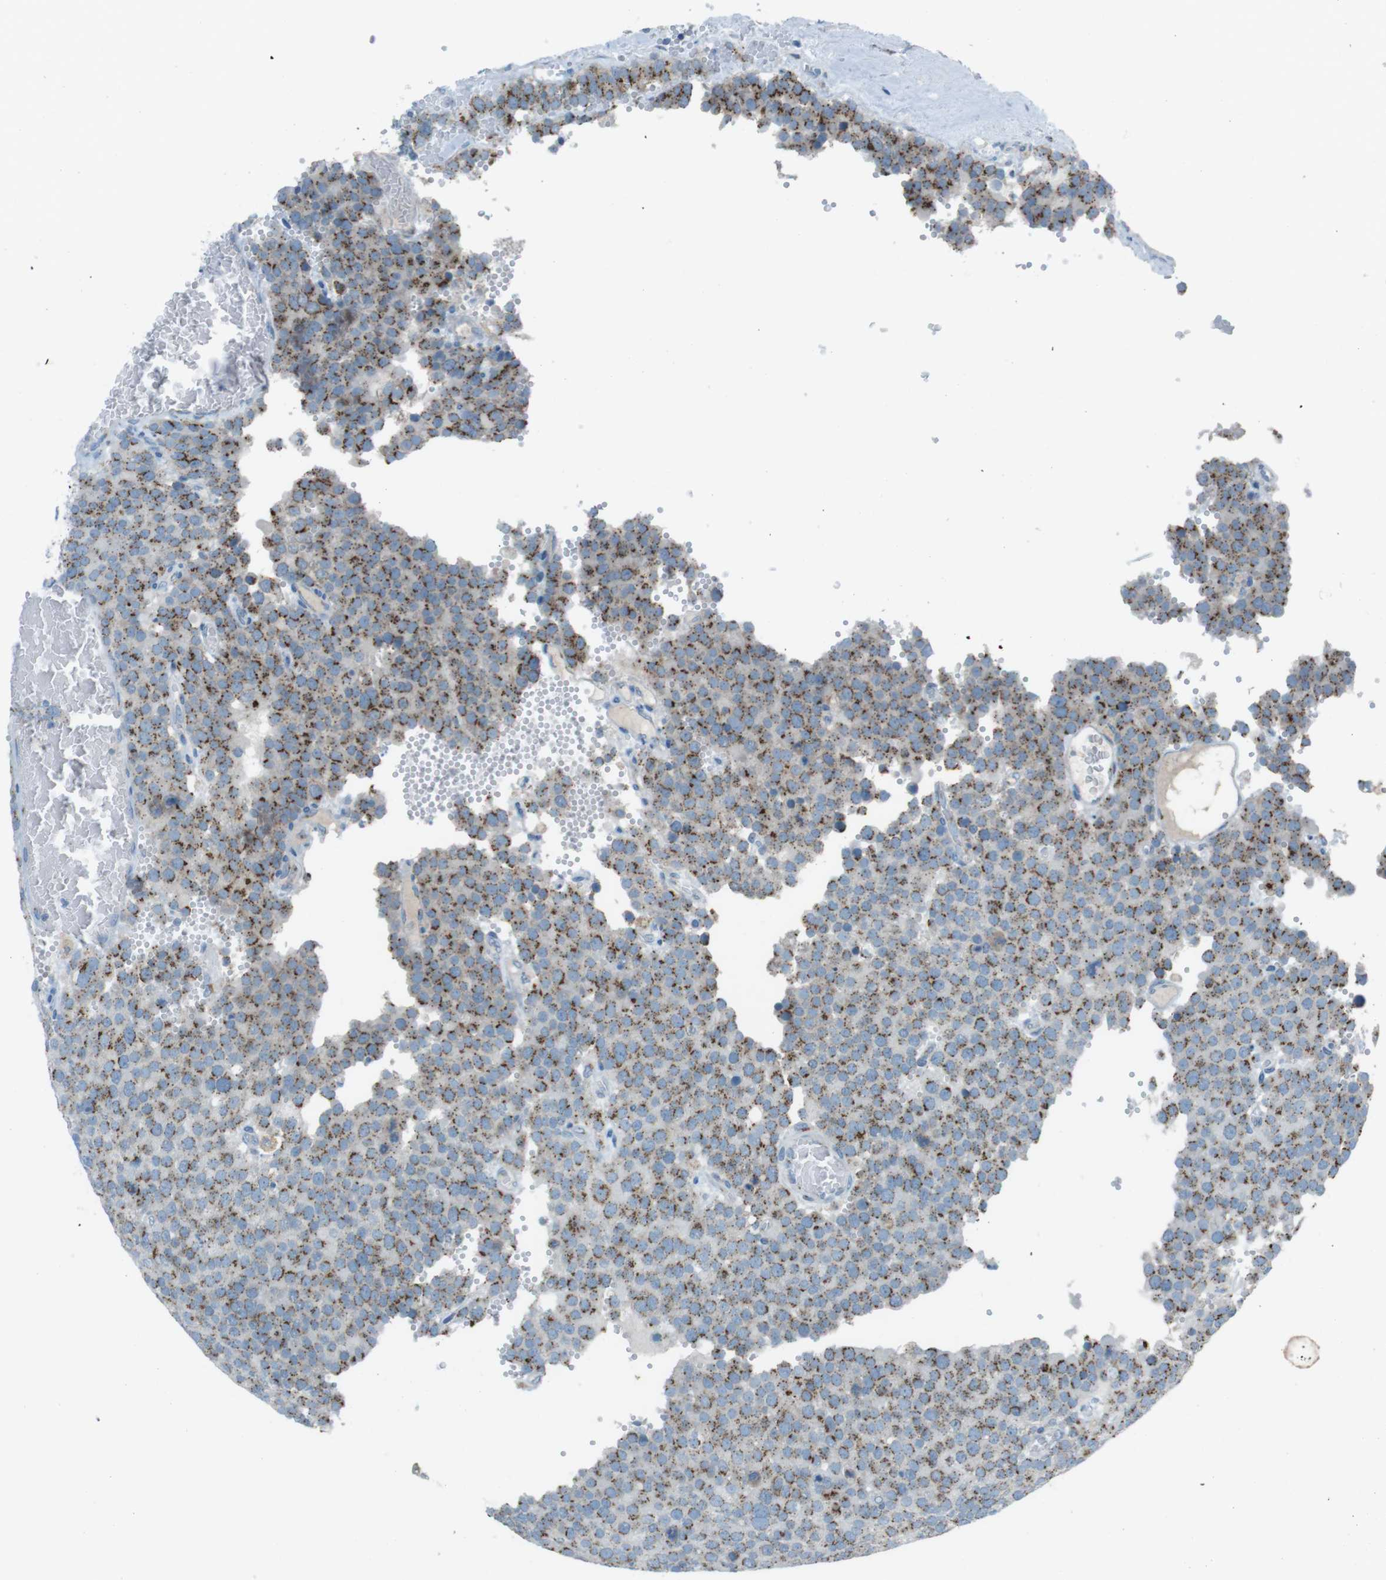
{"staining": {"intensity": "moderate", "quantity": "25%-75%", "location": "cytoplasmic/membranous"}, "tissue": "testis cancer", "cell_type": "Tumor cells", "image_type": "cancer", "snomed": [{"axis": "morphology", "description": "Normal tissue, NOS"}, {"axis": "morphology", "description": "Seminoma, NOS"}, {"axis": "topography", "description": "Testis"}], "caption": "Immunohistochemistry (IHC) histopathology image of human testis cancer (seminoma) stained for a protein (brown), which shows medium levels of moderate cytoplasmic/membranous expression in about 25%-75% of tumor cells.", "gene": "TXNDC15", "patient": {"sex": "male", "age": 71}}